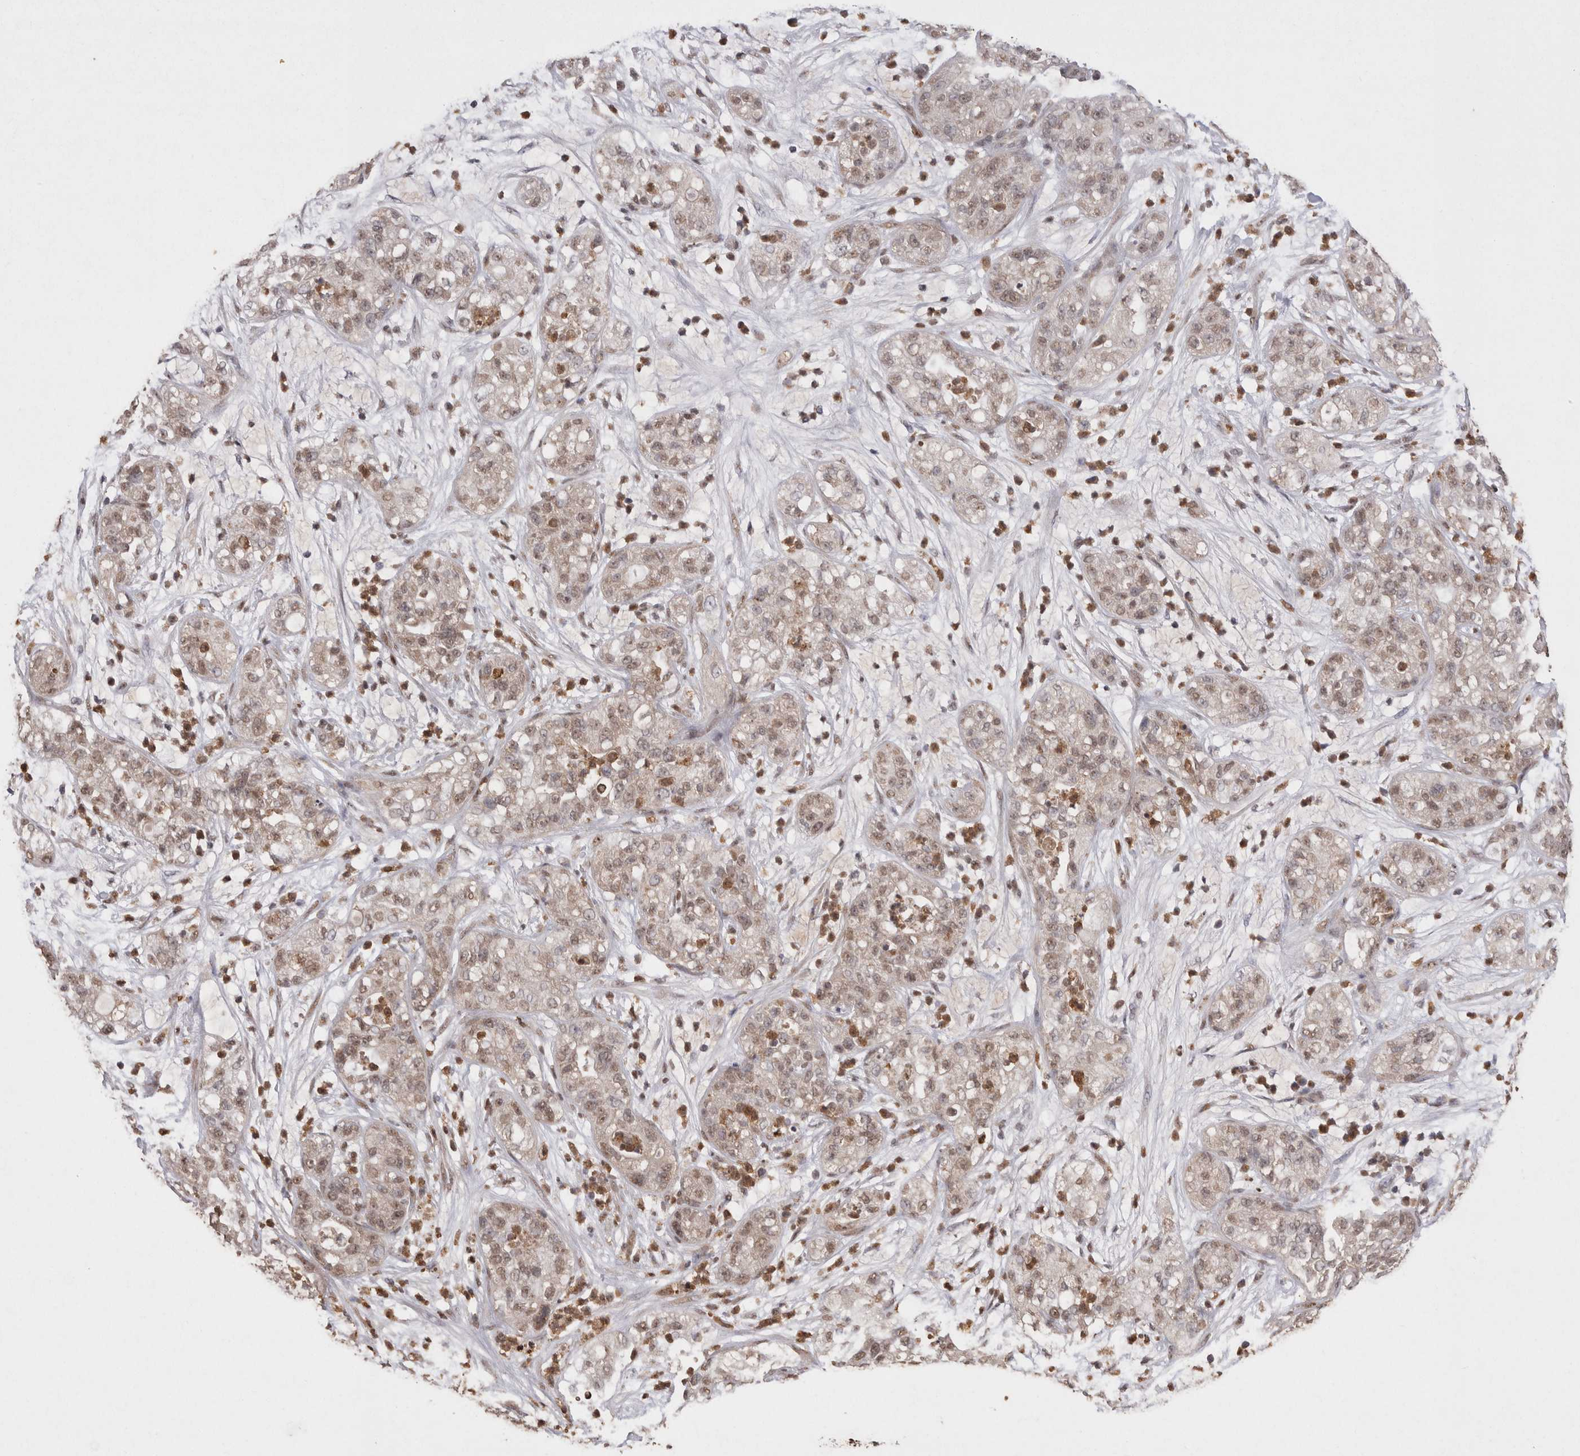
{"staining": {"intensity": "weak", "quantity": ">75%", "location": "nuclear"}, "tissue": "pancreatic cancer", "cell_type": "Tumor cells", "image_type": "cancer", "snomed": [{"axis": "morphology", "description": "Adenocarcinoma, NOS"}, {"axis": "topography", "description": "Pancreas"}], "caption": "DAB immunohistochemical staining of adenocarcinoma (pancreatic) exhibits weak nuclear protein positivity in approximately >75% of tumor cells. (Stains: DAB in brown, nuclei in blue, Microscopy: brightfield microscopy at high magnification).", "gene": "GRK5", "patient": {"sex": "female", "age": 78}}